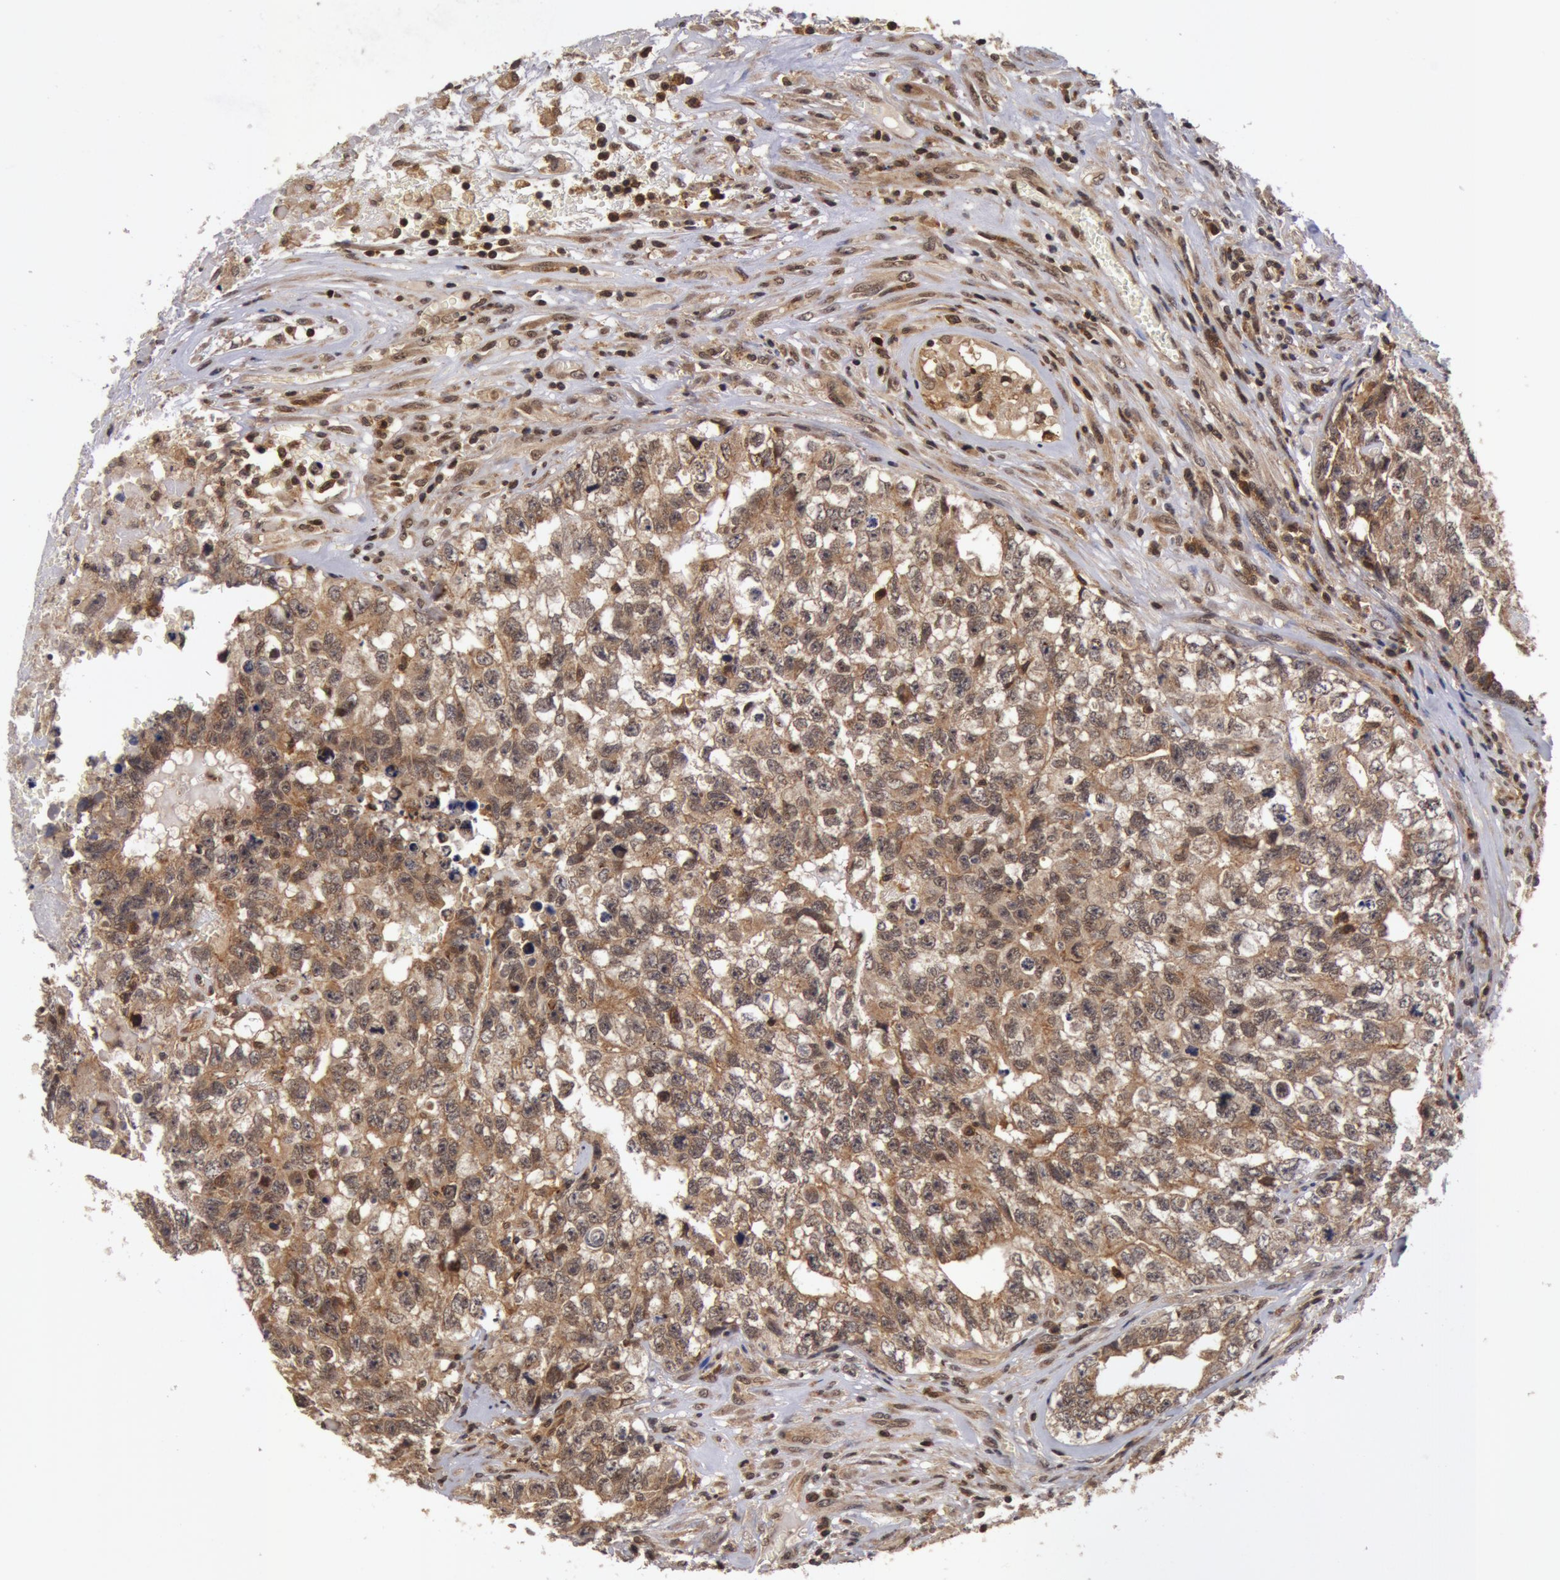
{"staining": {"intensity": "weak", "quantity": ">75%", "location": "cytoplasmic/membranous"}, "tissue": "testis cancer", "cell_type": "Tumor cells", "image_type": "cancer", "snomed": [{"axis": "morphology", "description": "Carcinoma, Embryonal, NOS"}, {"axis": "topography", "description": "Testis"}], "caption": "Testis cancer (embryonal carcinoma) tissue displays weak cytoplasmic/membranous positivity in about >75% of tumor cells", "gene": "ZNF350", "patient": {"sex": "male", "age": 31}}